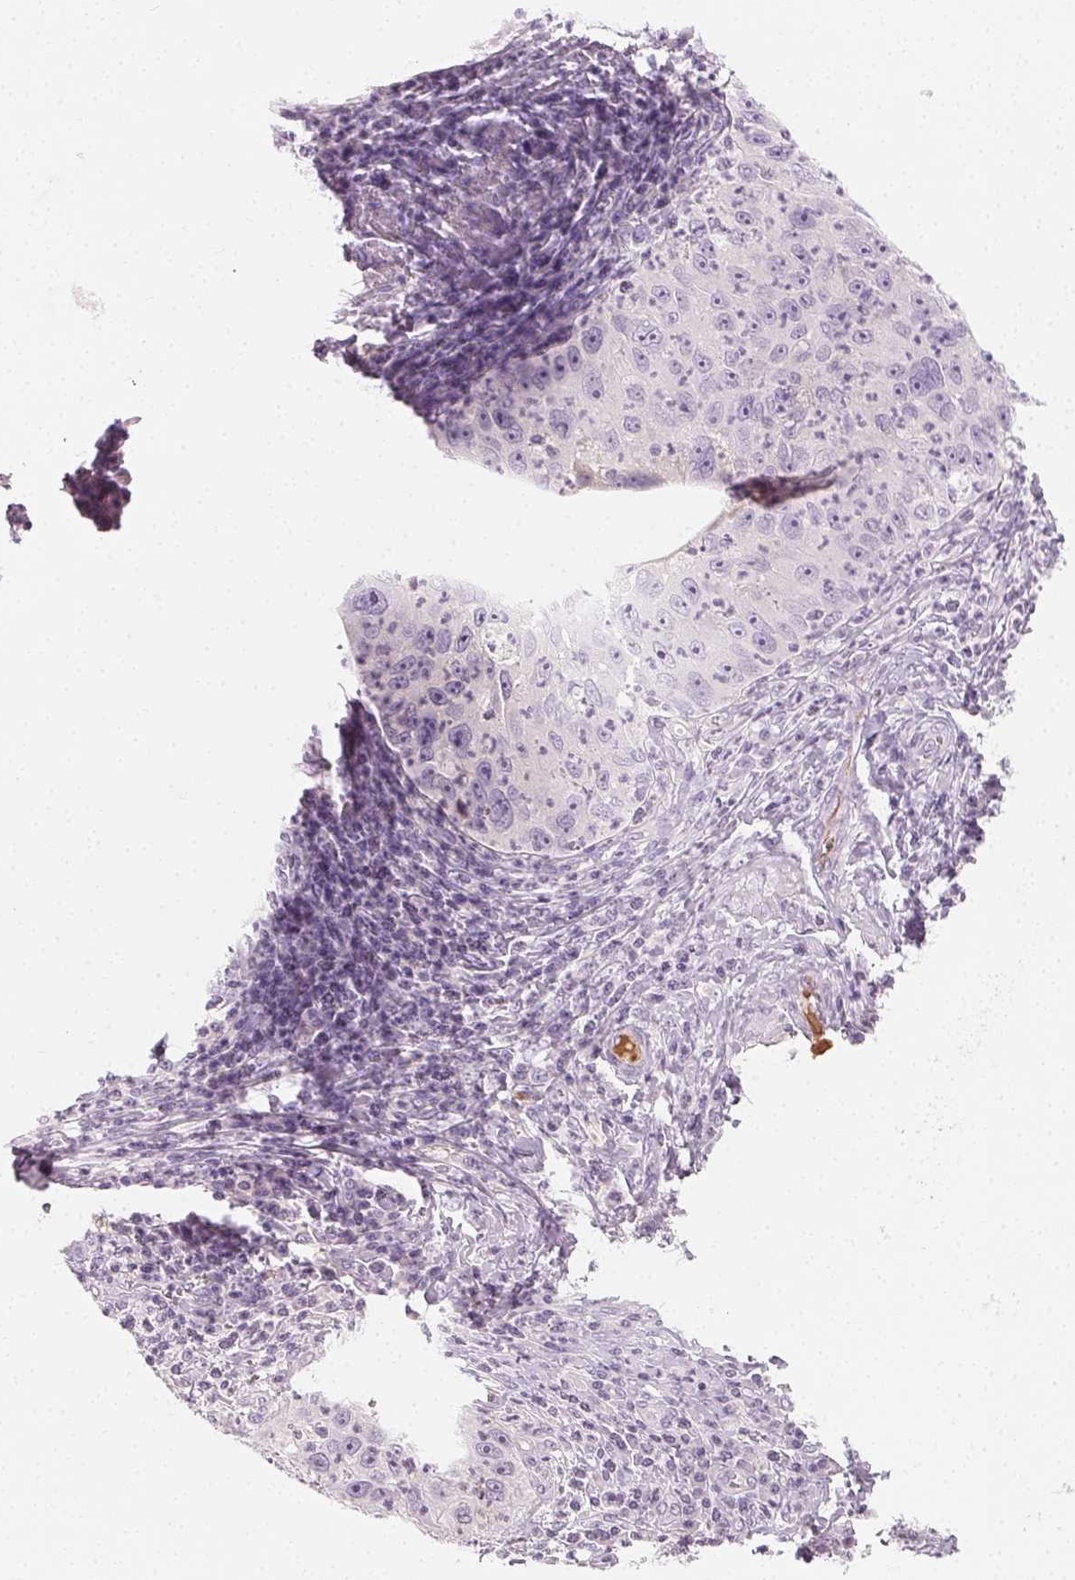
{"staining": {"intensity": "negative", "quantity": "none", "location": "none"}, "tissue": "cervical cancer", "cell_type": "Tumor cells", "image_type": "cancer", "snomed": [{"axis": "morphology", "description": "Squamous cell carcinoma, NOS"}, {"axis": "topography", "description": "Cervix"}], "caption": "Tumor cells show no significant expression in cervical cancer.", "gene": "AFM", "patient": {"sex": "female", "age": 30}}